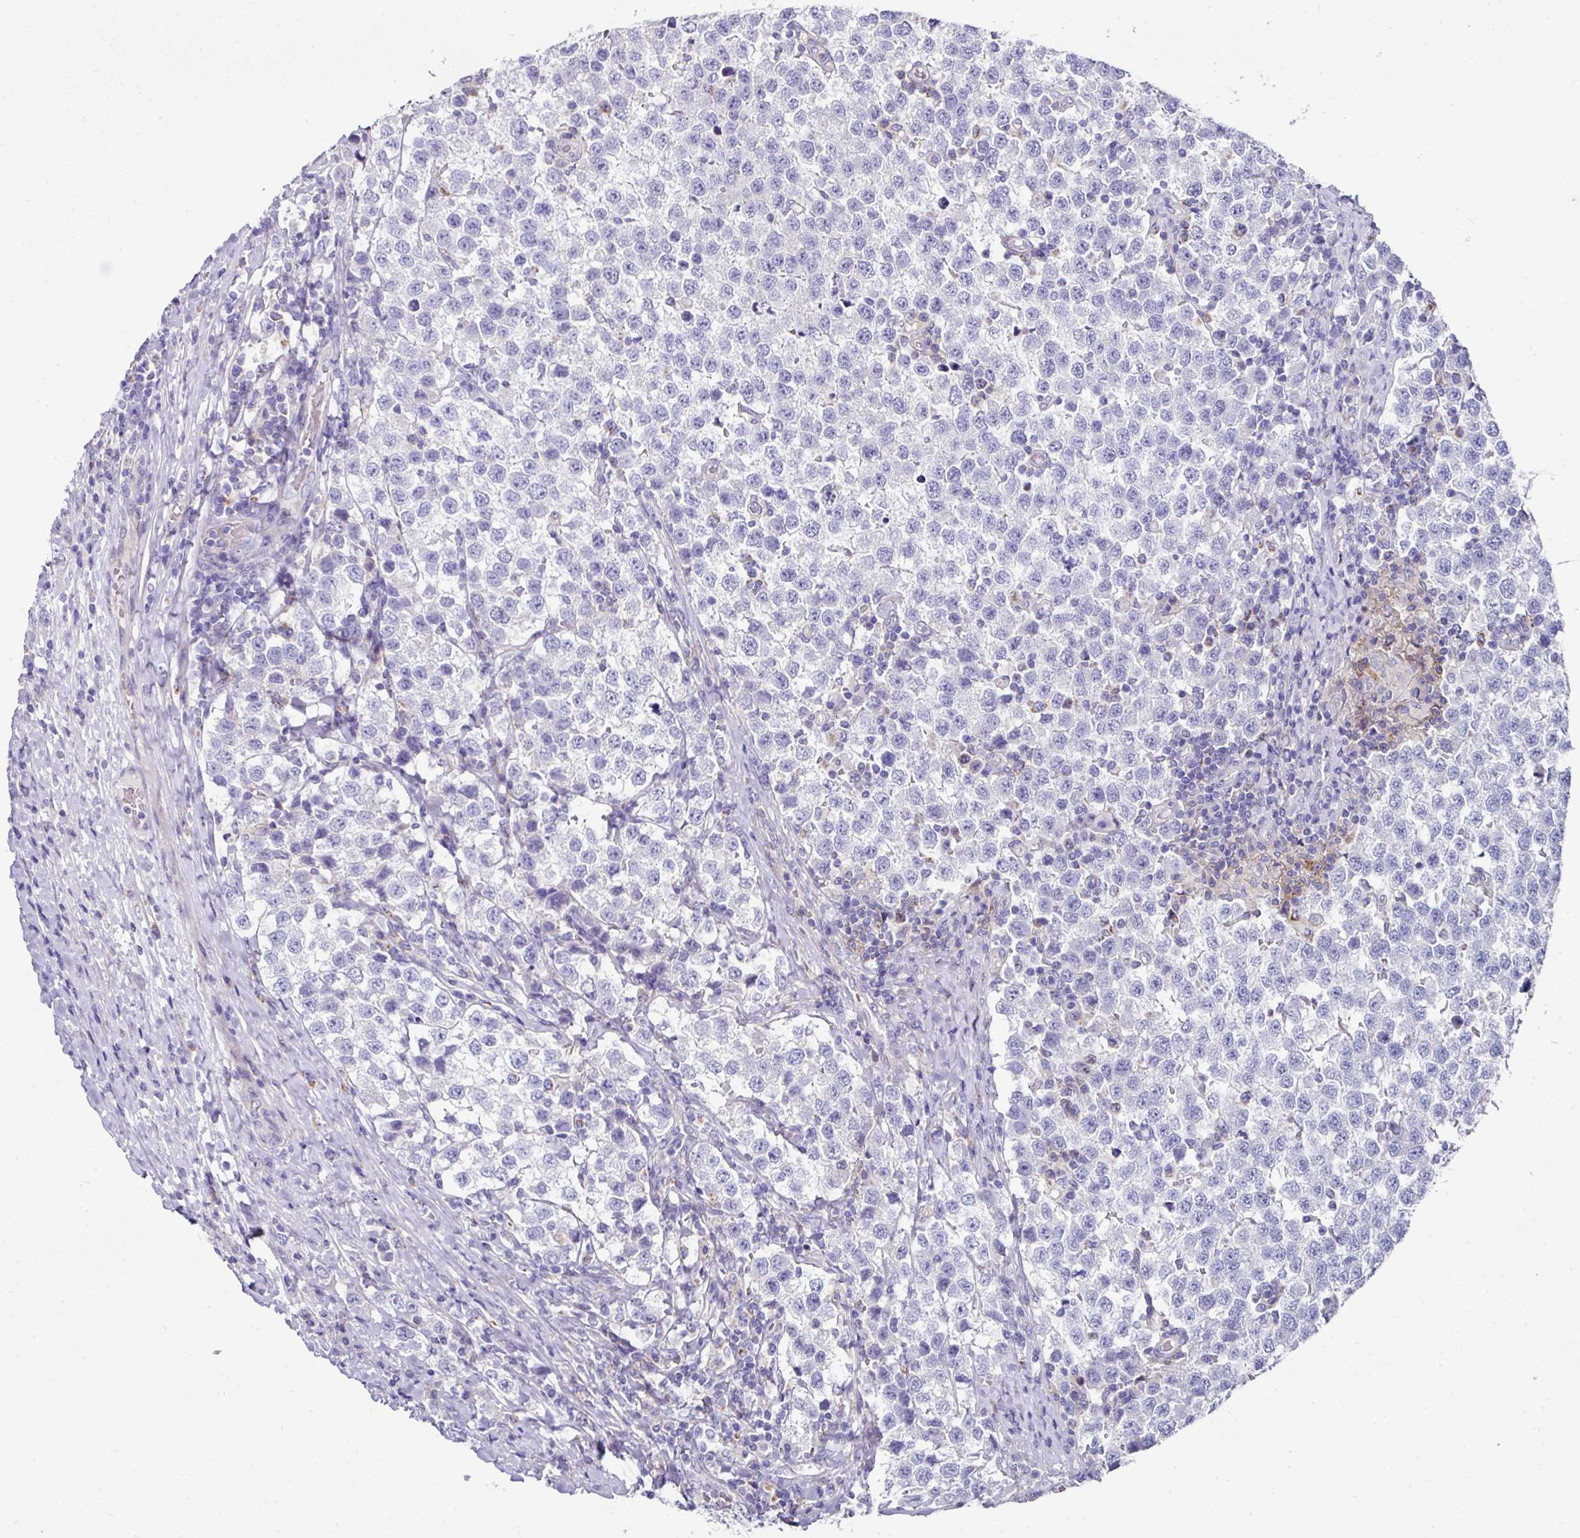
{"staining": {"intensity": "negative", "quantity": "none", "location": "none"}, "tissue": "testis cancer", "cell_type": "Tumor cells", "image_type": "cancer", "snomed": [{"axis": "morphology", "description": "Seminoma, NOS"}, {"axis": "topography", "description": "Testis"}], "caption": "This histopathology image is of seminoma (testis) stained with immunohistochemistry (IHC) to label a protein in brown with the nuclei are counter-stained blue. There is no positivity in tumor cells.", "gene": "CLDN1", "patient": {"sex": "male", "age": 34}}